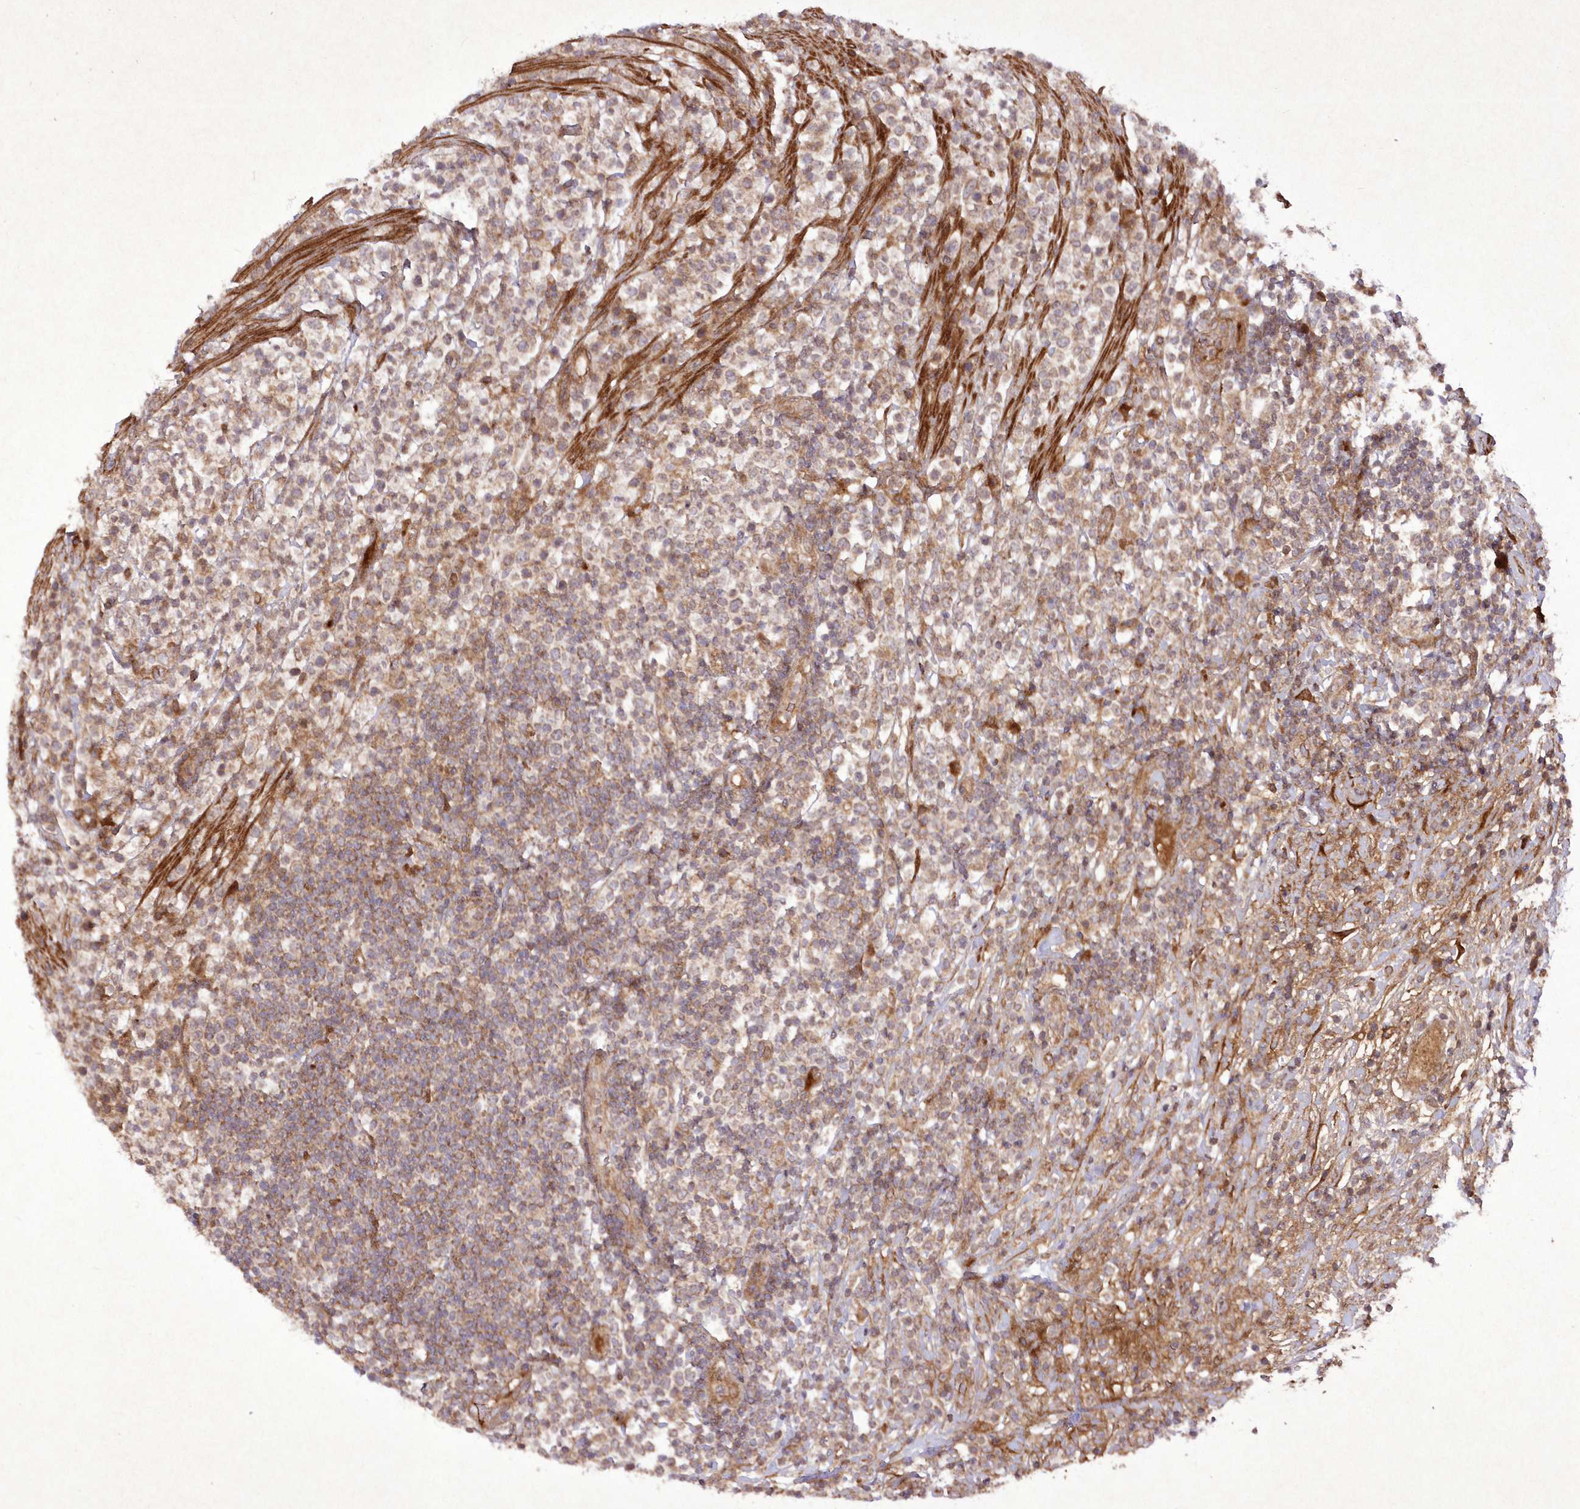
{"staining": {"intensity": "moderate", "quantity": "<25%", "location": "cytoplasmic/membranous"}, "tissue": "lymphoma", "cell_type": "Tumor cells", "image_type": "cancer", "snomed": [{"axis": "morphology", "description": "Malignant lymphoma, non-Hodgkin's type, High grade"}, {"axis": "topography", "description": "Colon"}], "caption": "There is low levels of moderate cytoplasmic/membranous positivity in tumor cells of lymphoma, as demonstrated by immunohistochemical staining (brown color).", "gene": "APOM", "patient": {"sex": "female", "age": 53}}